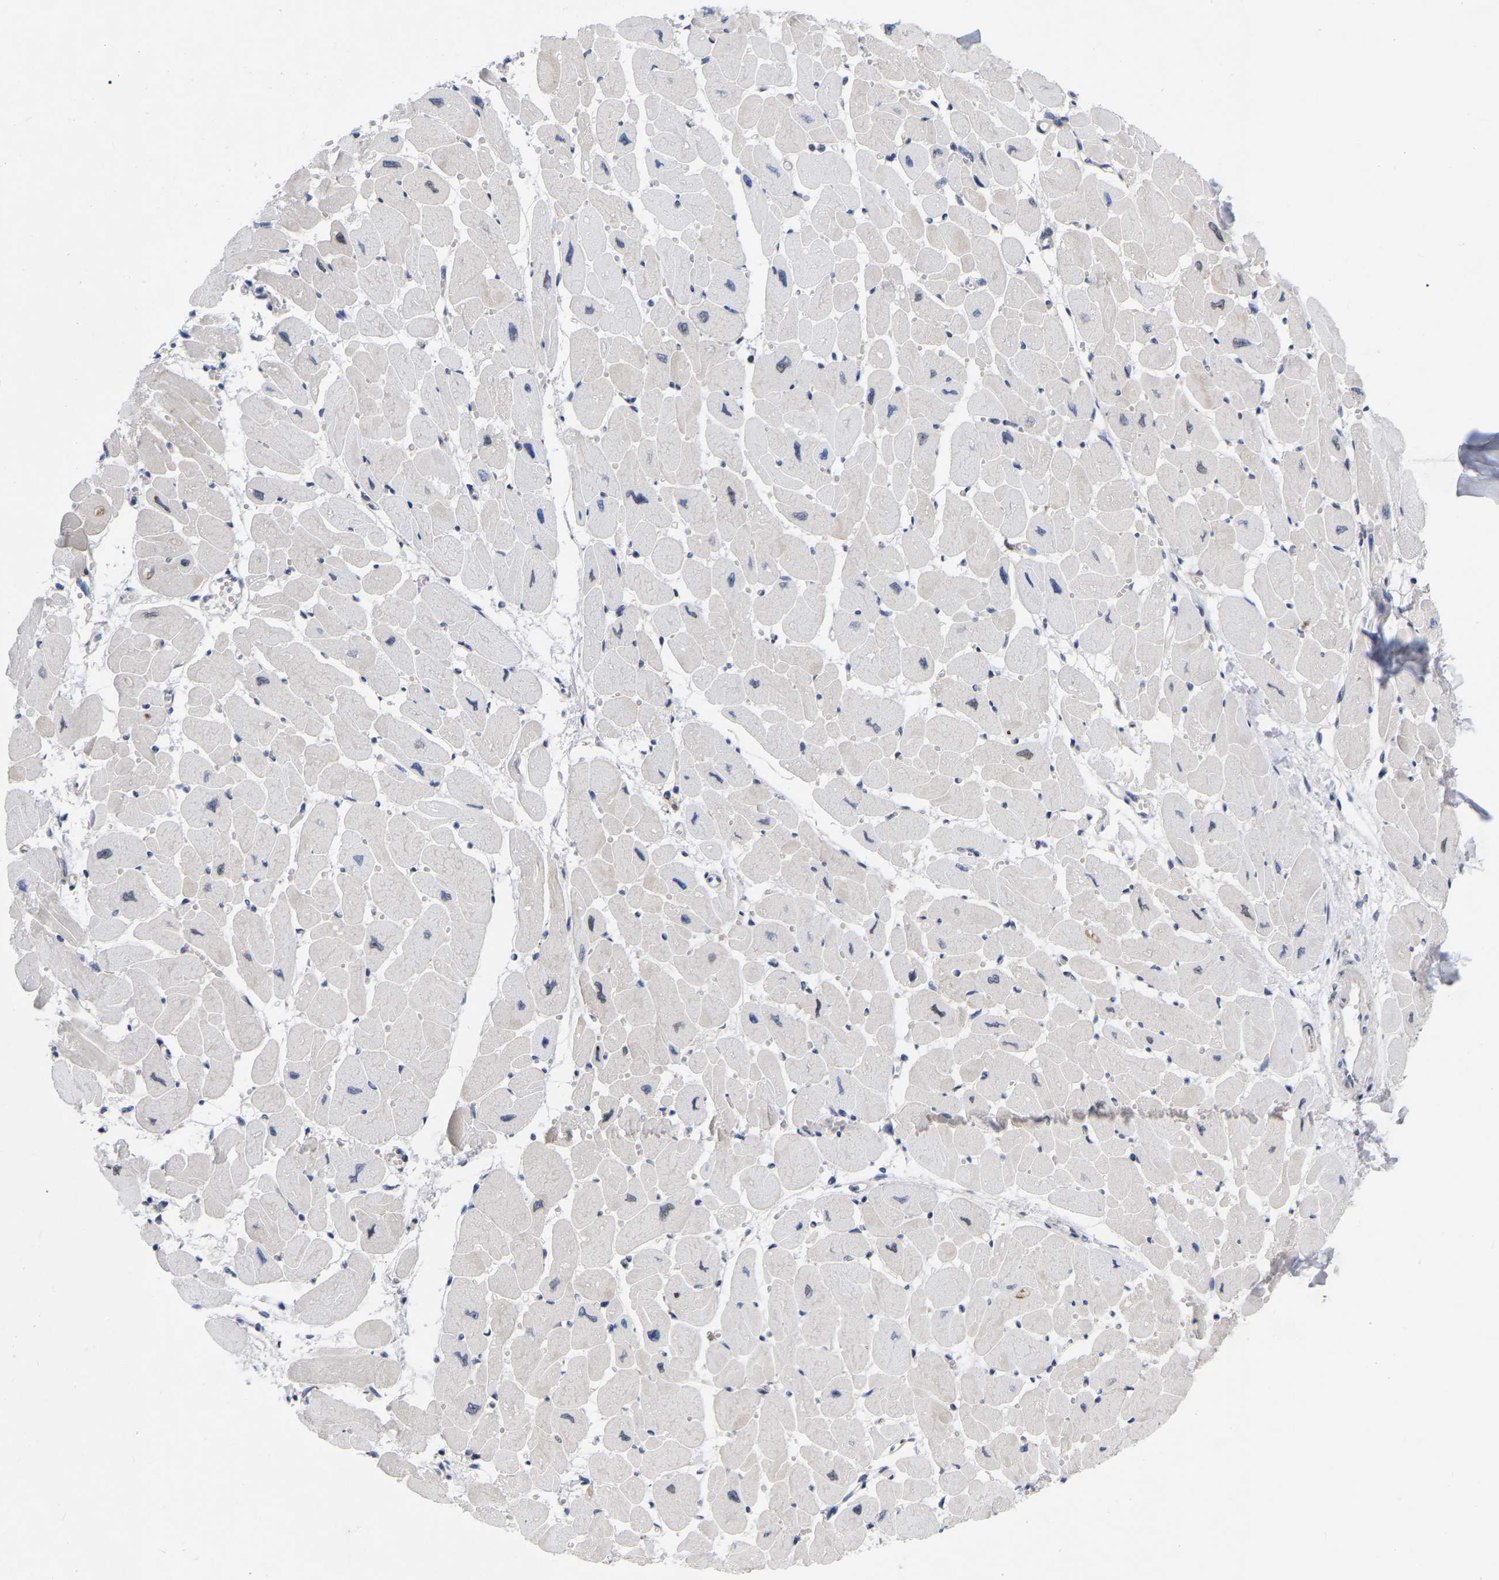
{"staining": {"intensity": "moderate", "quantity": "<25%", "location": "nuclear"}, "tissue": "heart muscle", "cell_type": "Cardiomyocytes", "image_type": "normal", "snomed": [{"axis": "morphology", "description": "Normal tissue, NOS"}, {"axis": "topography", "description": "Heart"}], "caption": "A high-resolution micrograph shows IHC staining of unremarkable heart muscle, which reveals moderate nuclear positivity in about <25% of cardiomyocytes.", "gene": "UBE4B", "patient": {"sex": "female", "age": 54}}